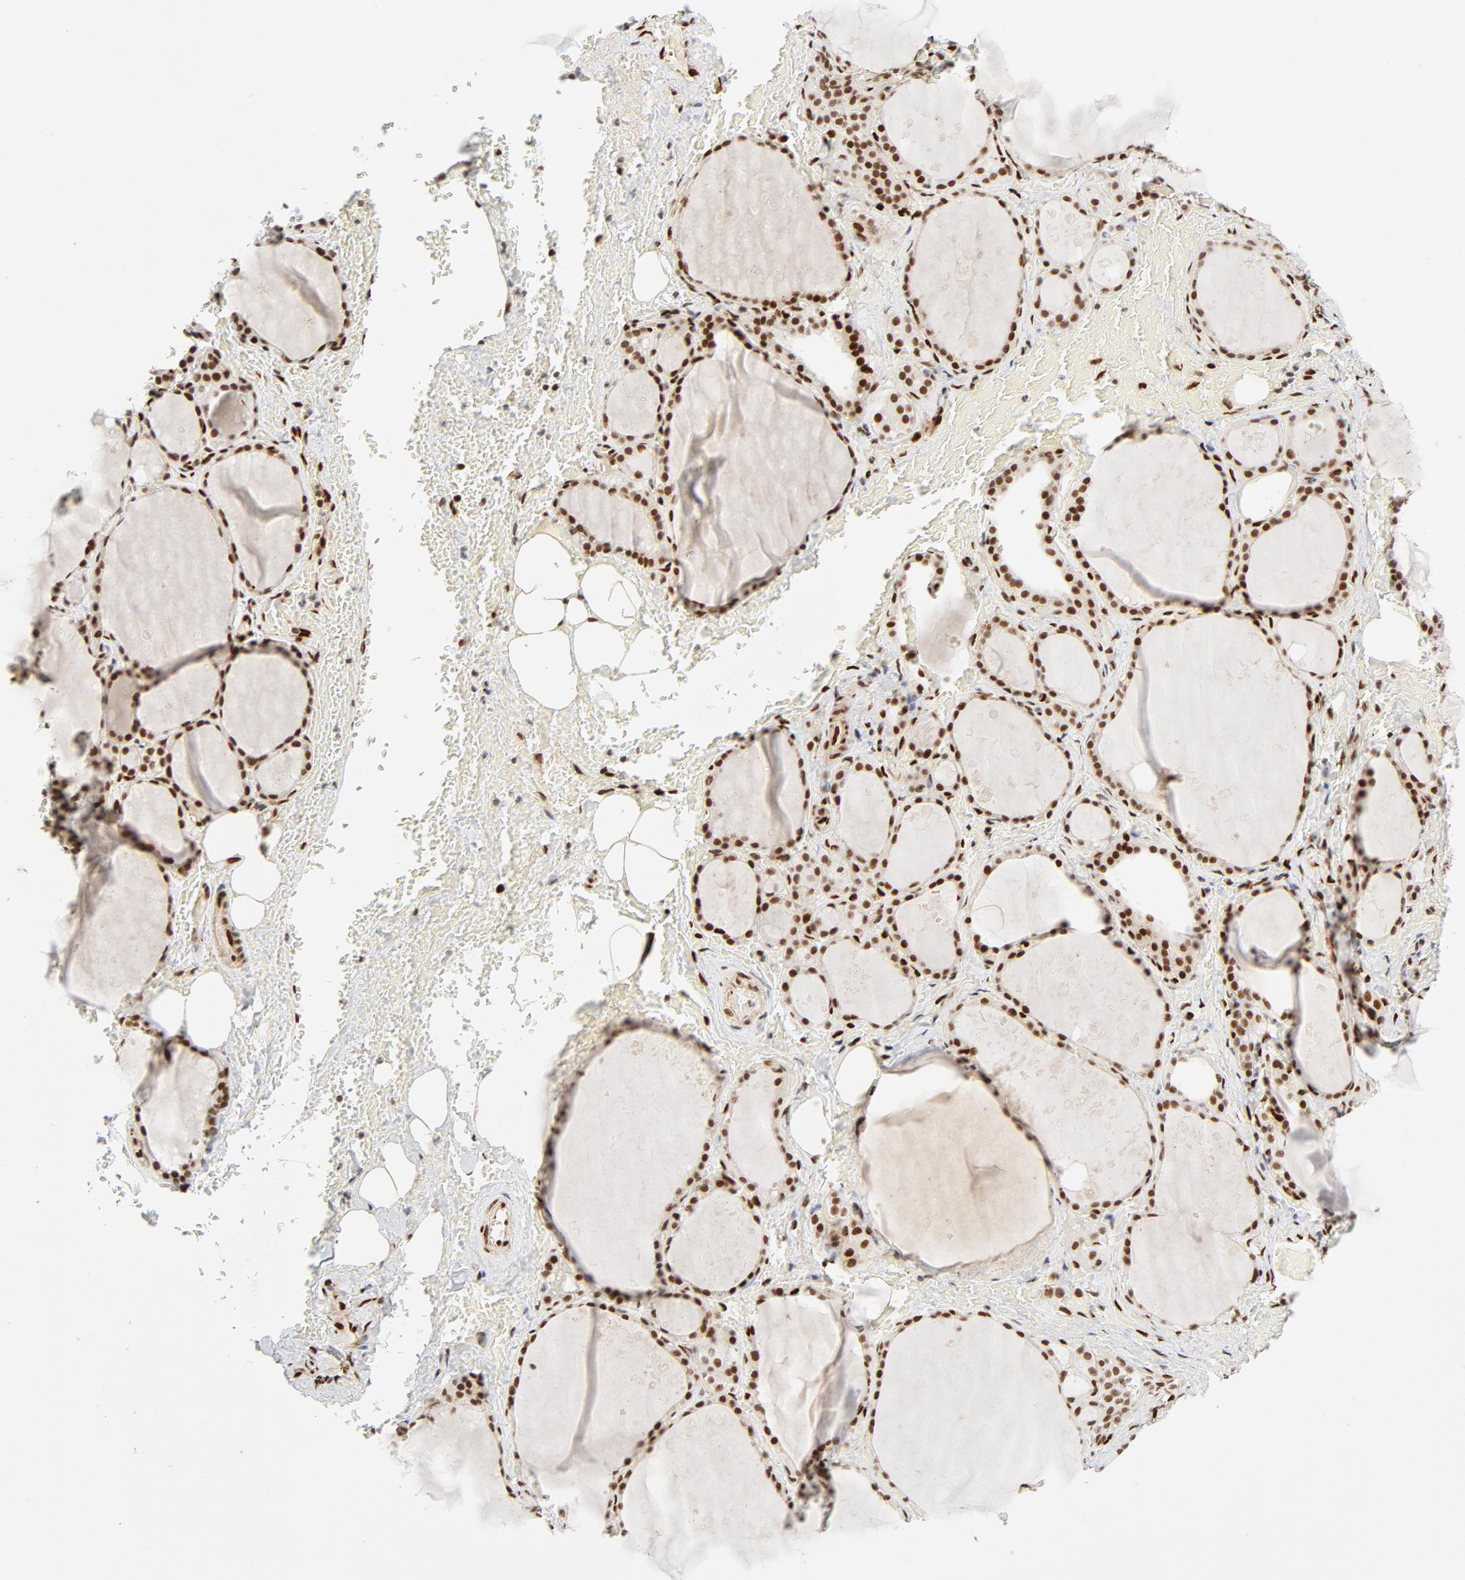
{"staining": {"intensity": "moderate", "quantity": ">75%", "location": "nuclear"}, "tissue": "thyroid gland", "cell_type": "Glandular cells", "image_type": "normal", "snomed": [{"axis": "morphology", "description": "Normal tissue, NOS"}, {"axis": "topography", "description": "Thyroid gland"}], "caption": "Thyroid gland stained with DAB (3,3'-diaminobenzidine) immunohistochemistry (IHC) shows medium levels of moderate nuclear positivity in approximately >75% of glandular cells. The protein is shown in brown color, while the nuclei are stained blue.", "gene": "MEF2A", "patient": {"sex": "male", "age": 61}}